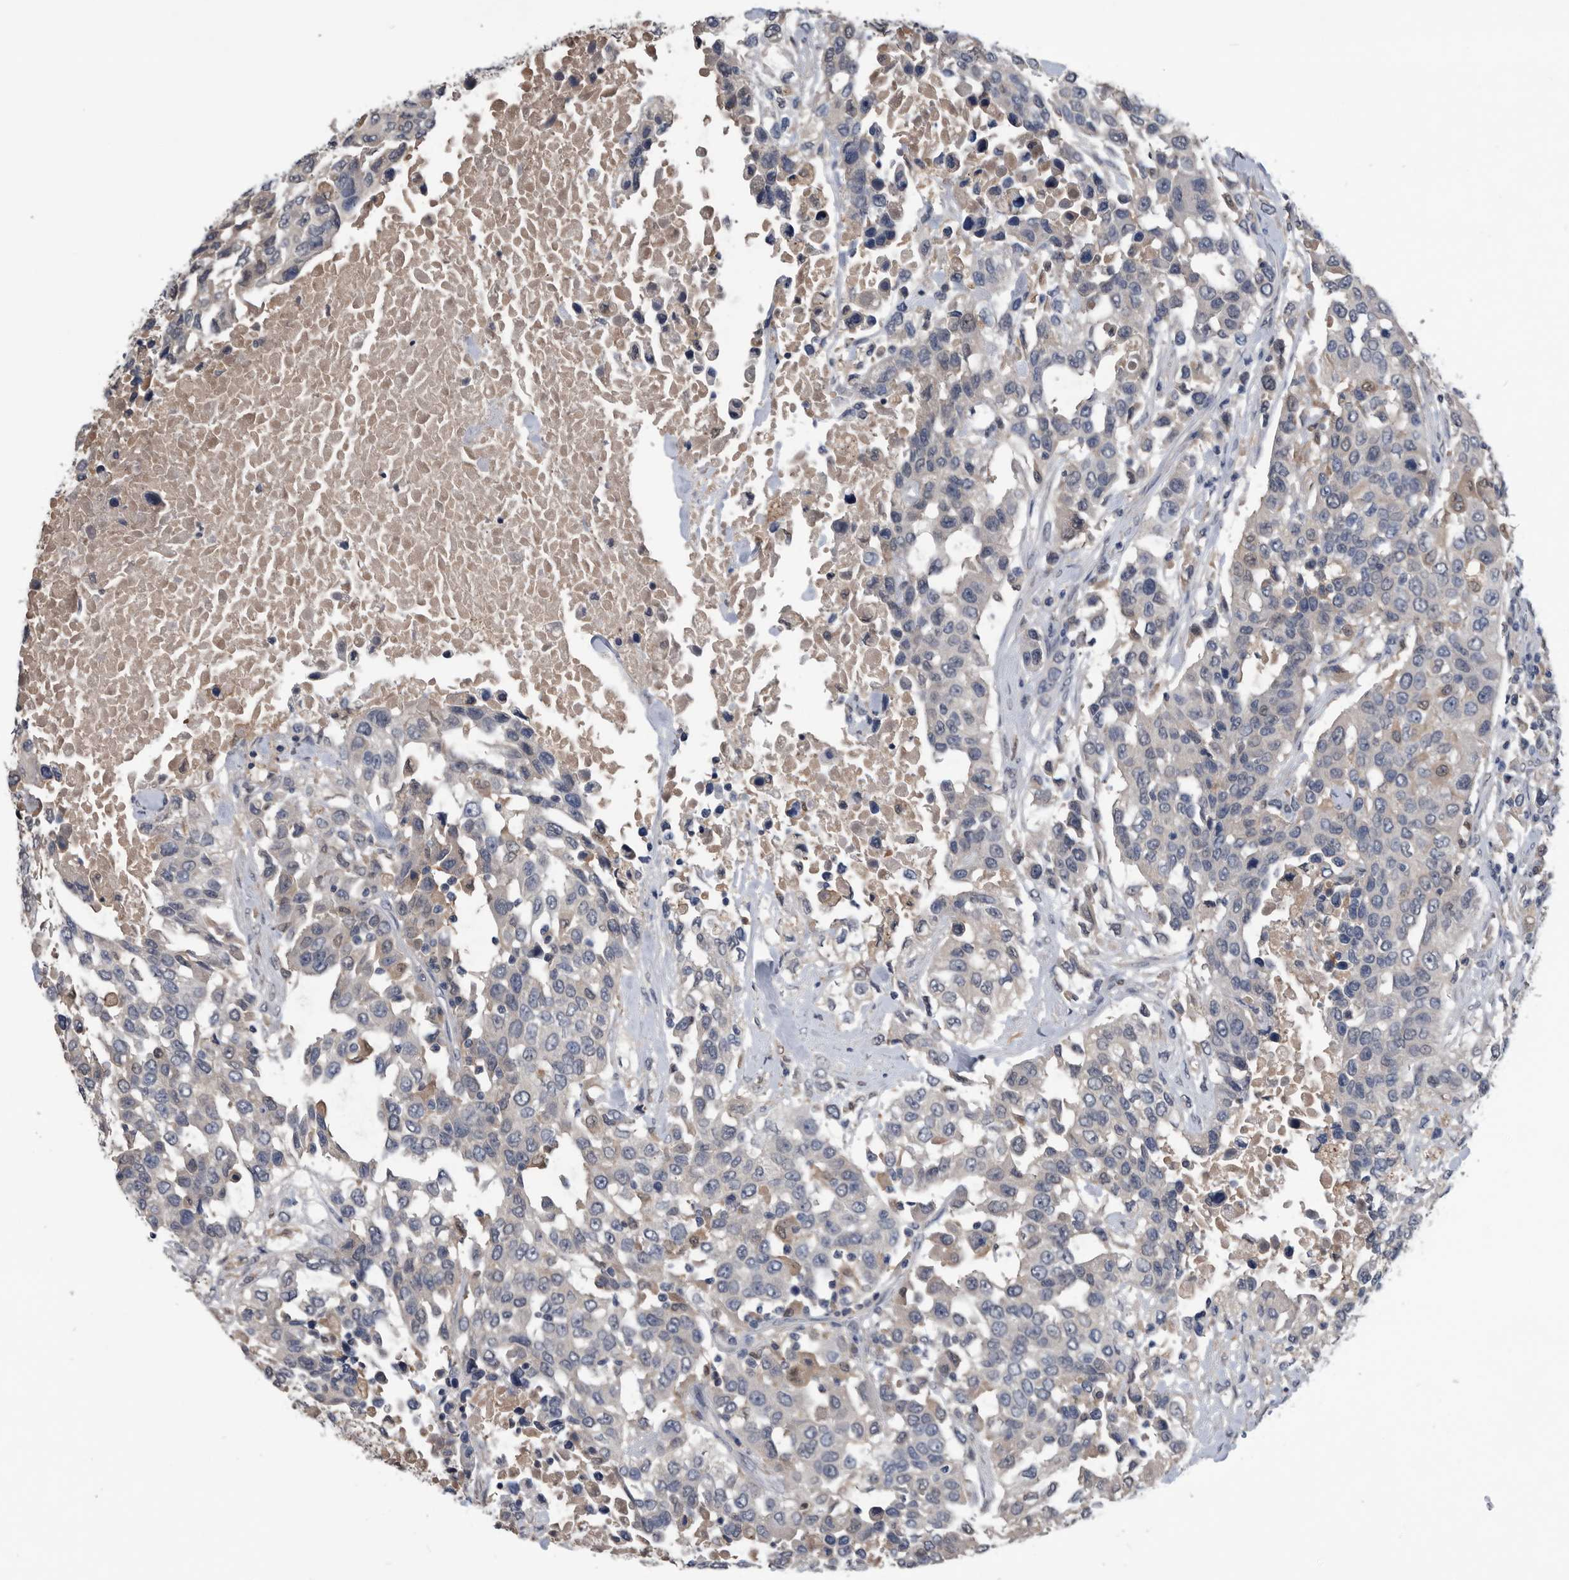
{"staining": {"intensity": "negative", "quantity": "none", "location": "none"}, "tissue": "urothelial cancer", "cell_type": "Tumor cells", "image_type": "cancer", "snomed": [{"axis": "morphology", "description": "Urothelial carcinoma, High grade"}, {"axis": "topography", "description": "Urinary bladder"}], "caption": "Tumor cells show no significant positivity in urothelial cancer.", "gene": "PDXK", "patient": {"sex": "female", "age": 80}}